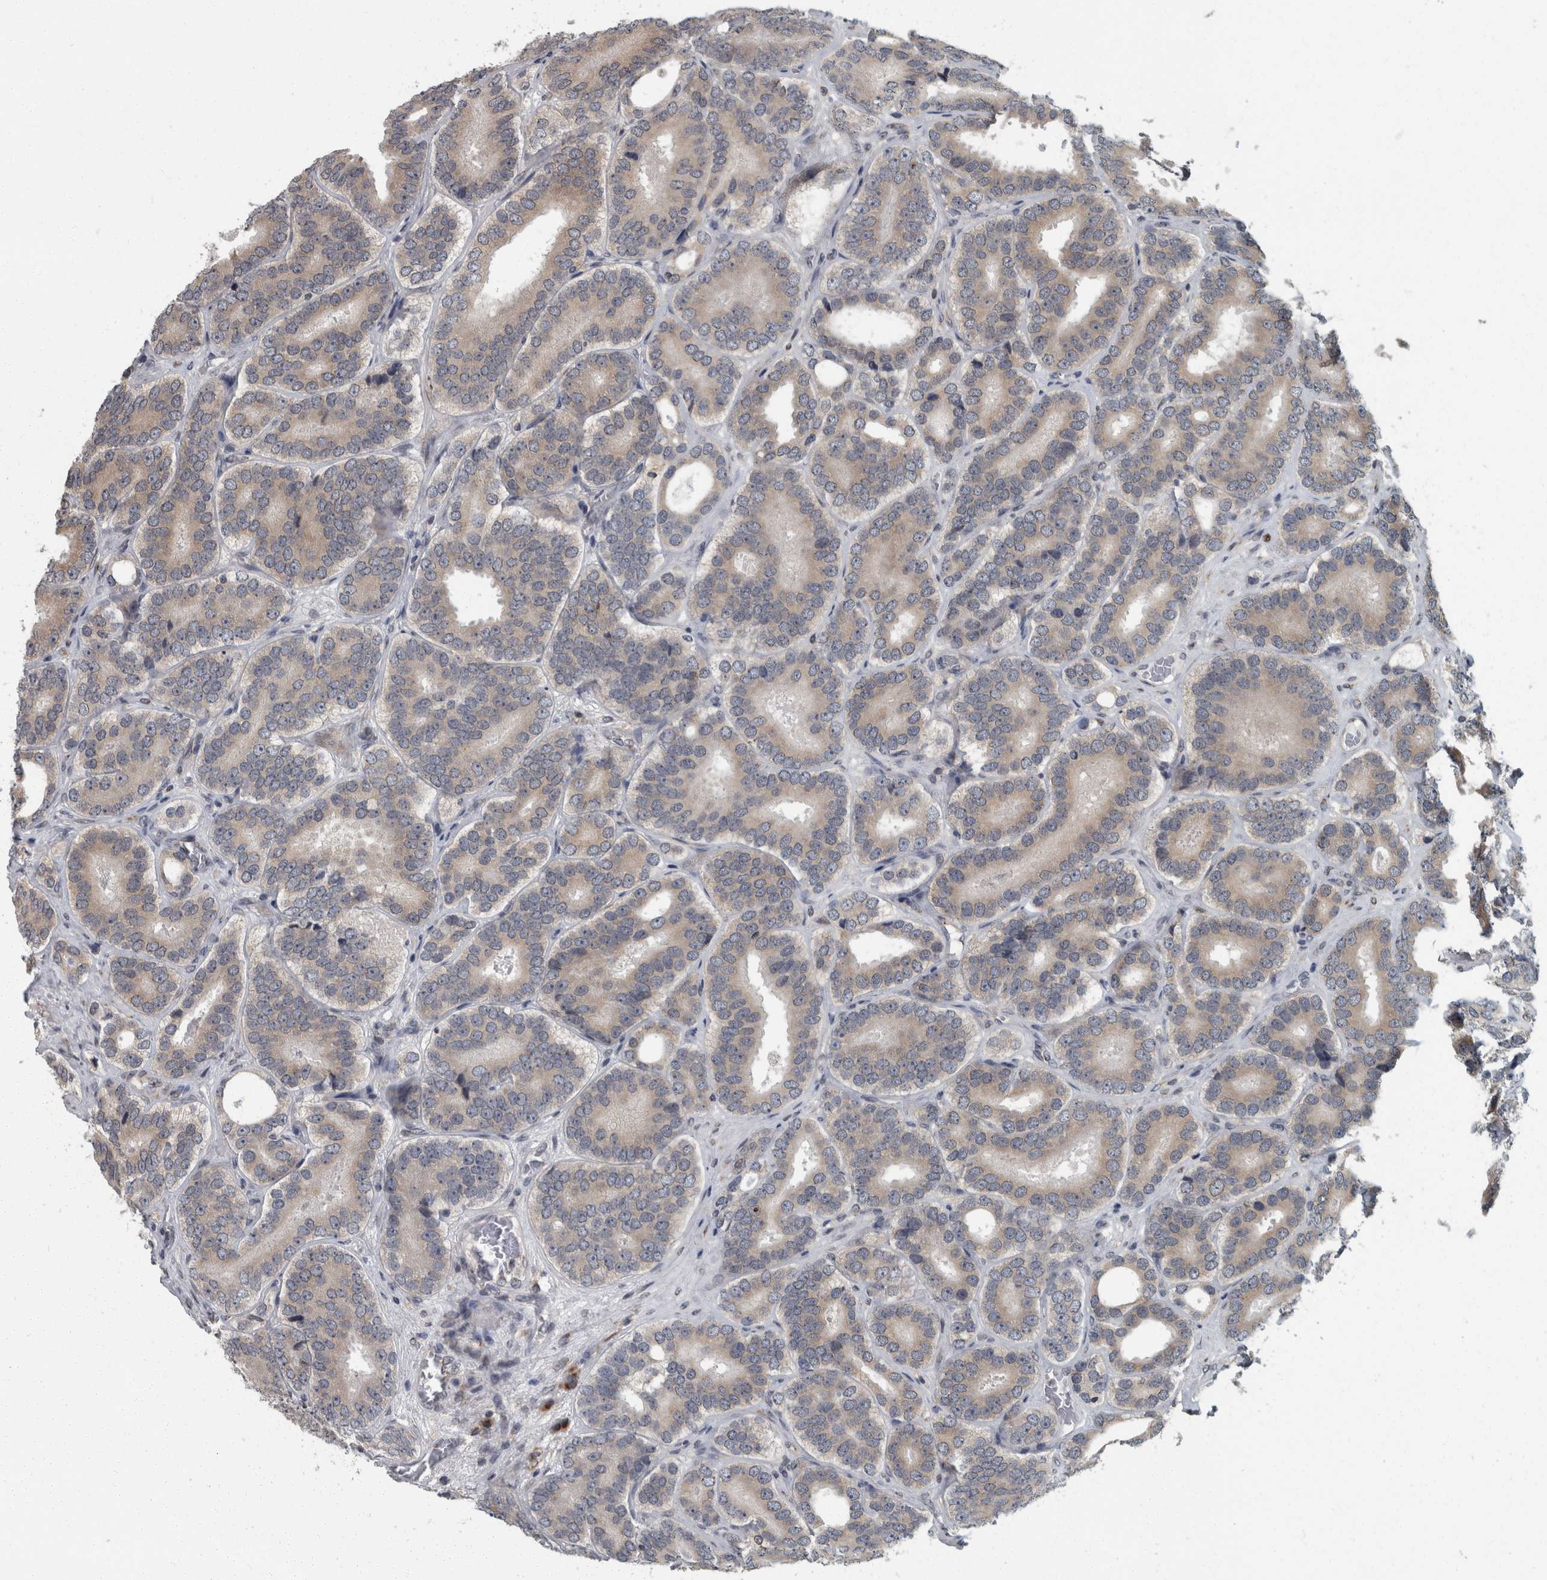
{"staining": {"intensity": "weak", "quantity": "<25%", "location": "cytoplasmic/membranous"}, "tissue": "prostate cancer", "cell_type": "Tumor cells", "image_type": "cancer", "snomed": [{"axis": "morphology", "description": "Adenocarcinoma, High grade"}, {"axis": "topography", "description": "Prostate"}], "caption": "The micrograph demonstrates no staining of tumor cells in prostate cancer.", "gene": "LMAN2L", "patient": {"sex": "male", "age": 56}}